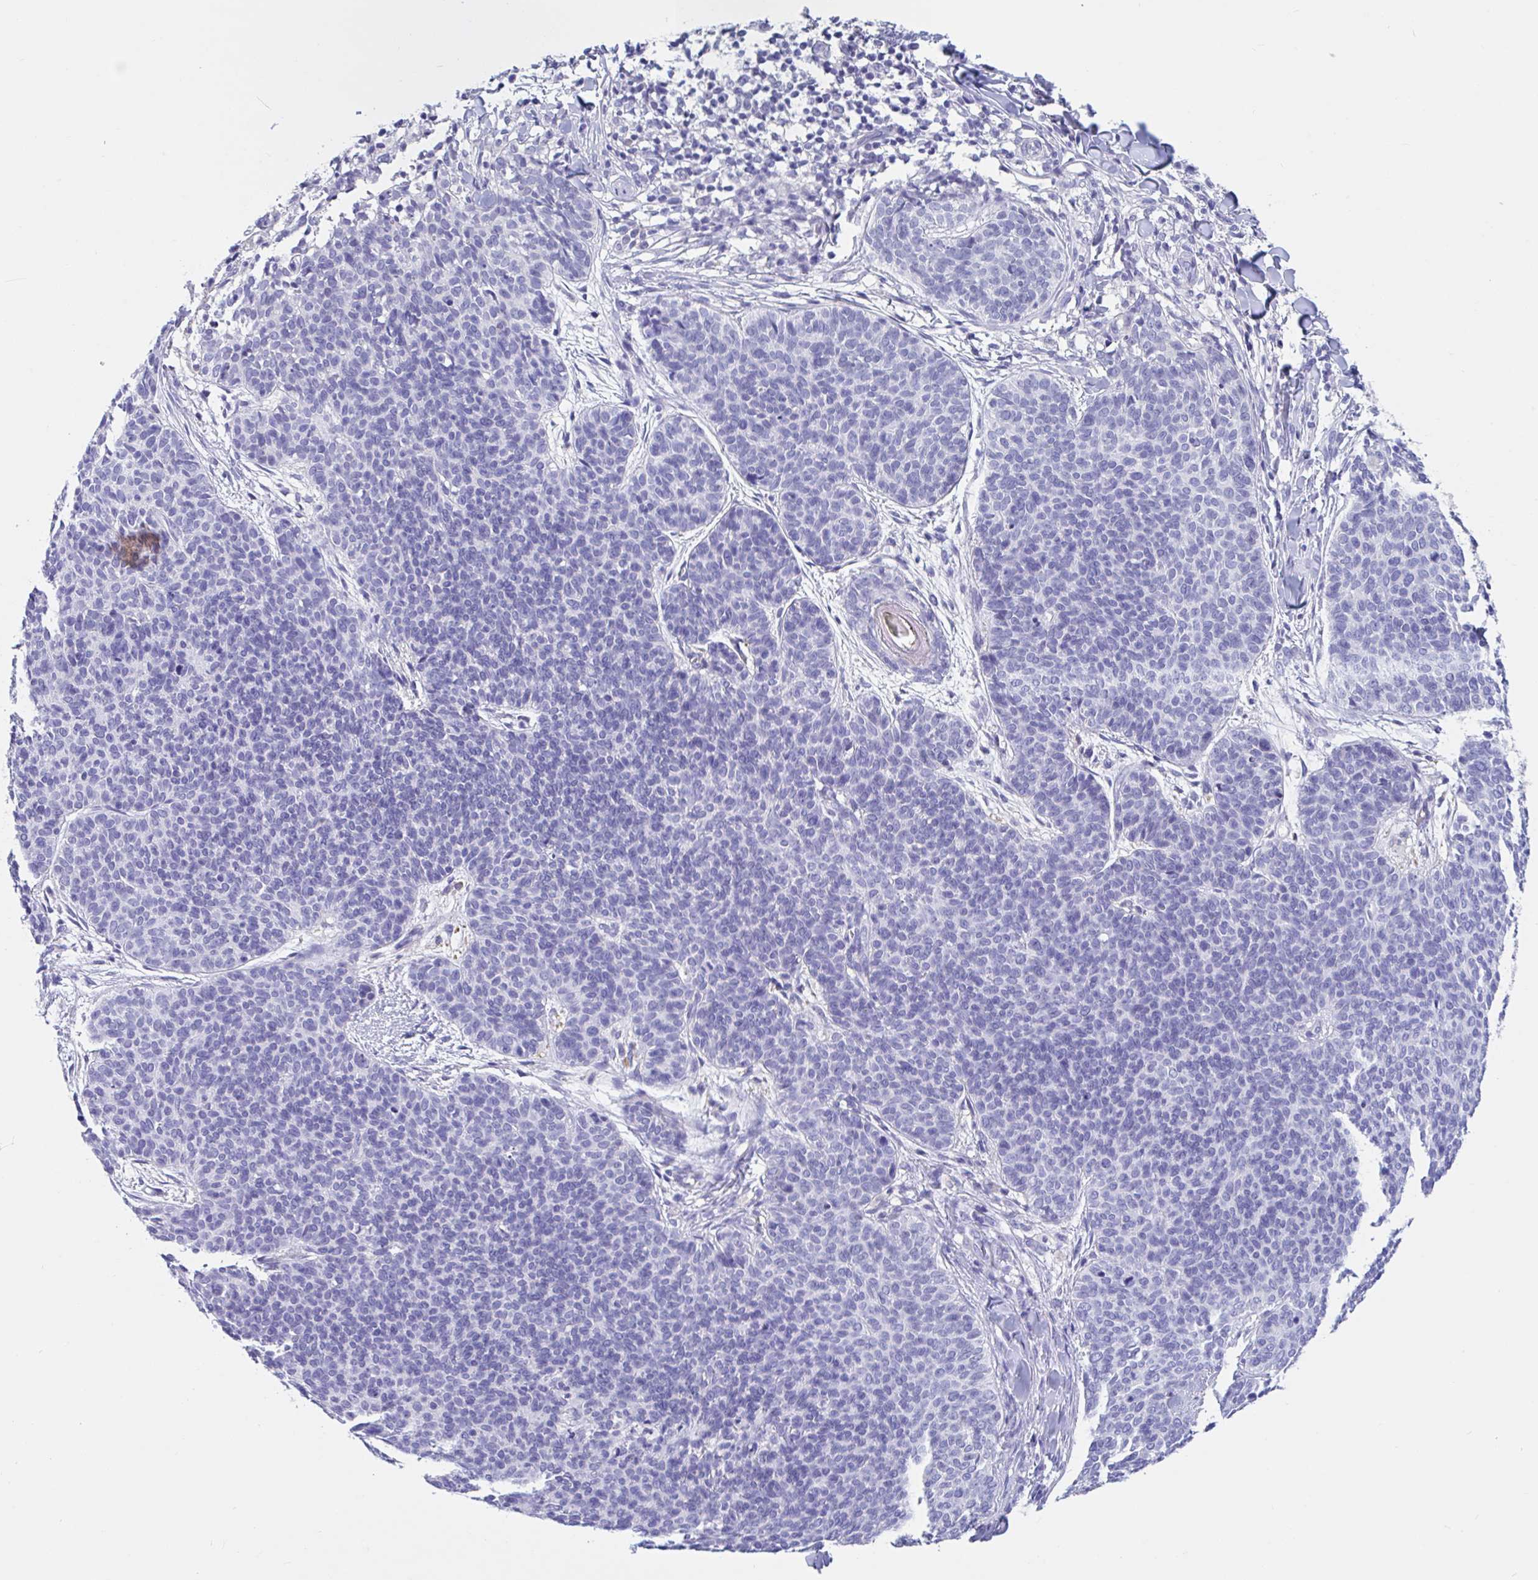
{"staining": {"intensity": "negative", "quantity": "none", "location": "none"}, "tissue": "skin cancer", "cell_type": "Tumor cells", "image_type": "cancer", "snomed": [{"axis": "morphology", "description": "Basal cell carcinoma"}, {"axis": "topography", "description": "Skin"}, {"axis": "topography", "description": "Skin of face"}], "caption": "Tumor cells show no significant protein expression in basal cell carcinoma (skin).", "gene": "ZNHIT2", "patient": {"sex": "male", "age": 56}}